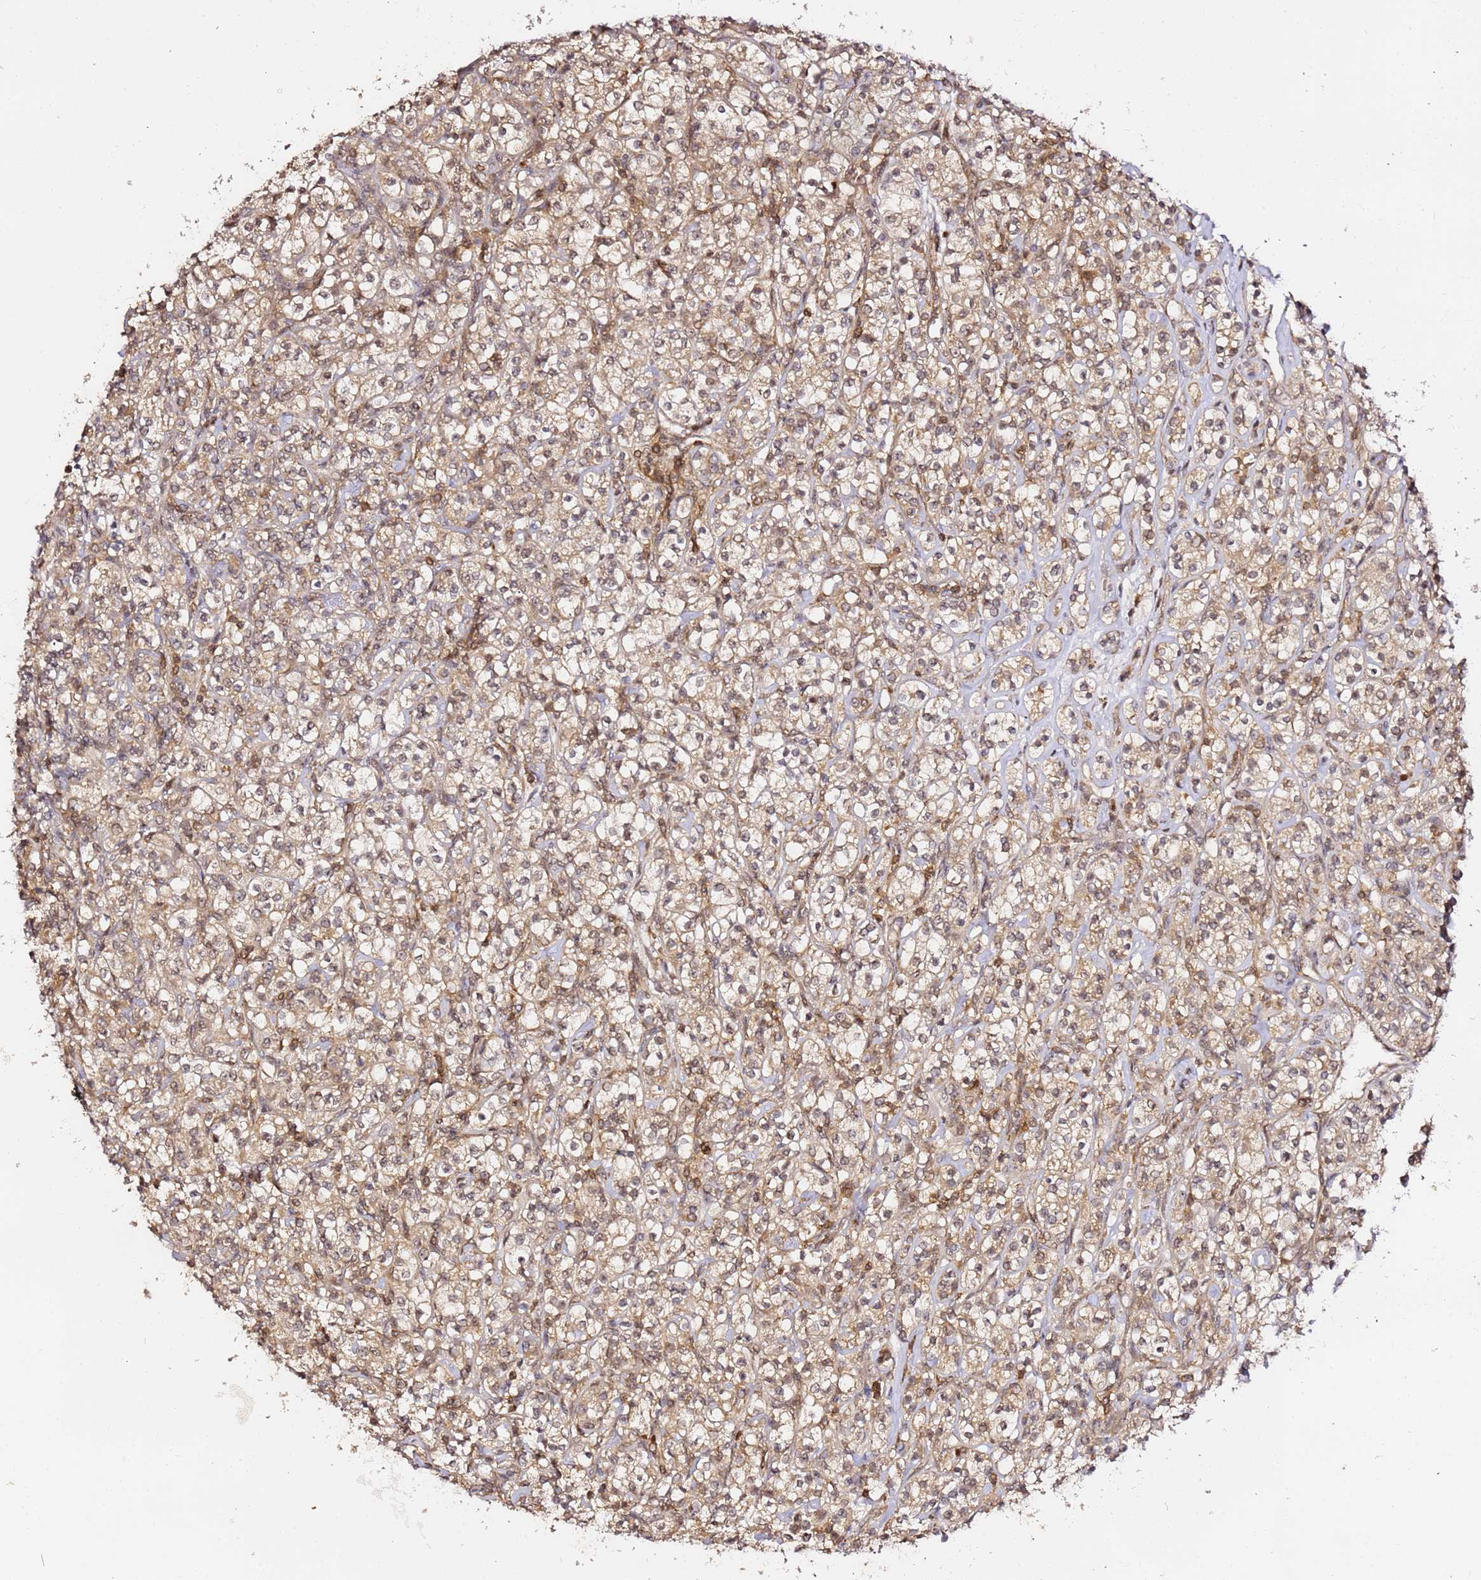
{"staining": {"intensity": "weak", "quantity": "25%-75%", "location": "cytoplasmic/membranous,nuclear"}, "tissue": "renal cancer", "cell_type": "Tumor cells", "image_type": "cancer", "snomed": [{"axis": "morphology", "description": "Adenocarcinoma, NOS"}, {"axis": "topography", "description": "Kidney"}], "caption": "This photomicrograph demonstrates IHC staining of human adenocarcinoma (renal), with low weak cytoplasmic/membranous and nuclear positivity in about 25%-75% of tumor cells.", "gene": "OR5V1", "patient": {"sex": "male", "age": 77}}